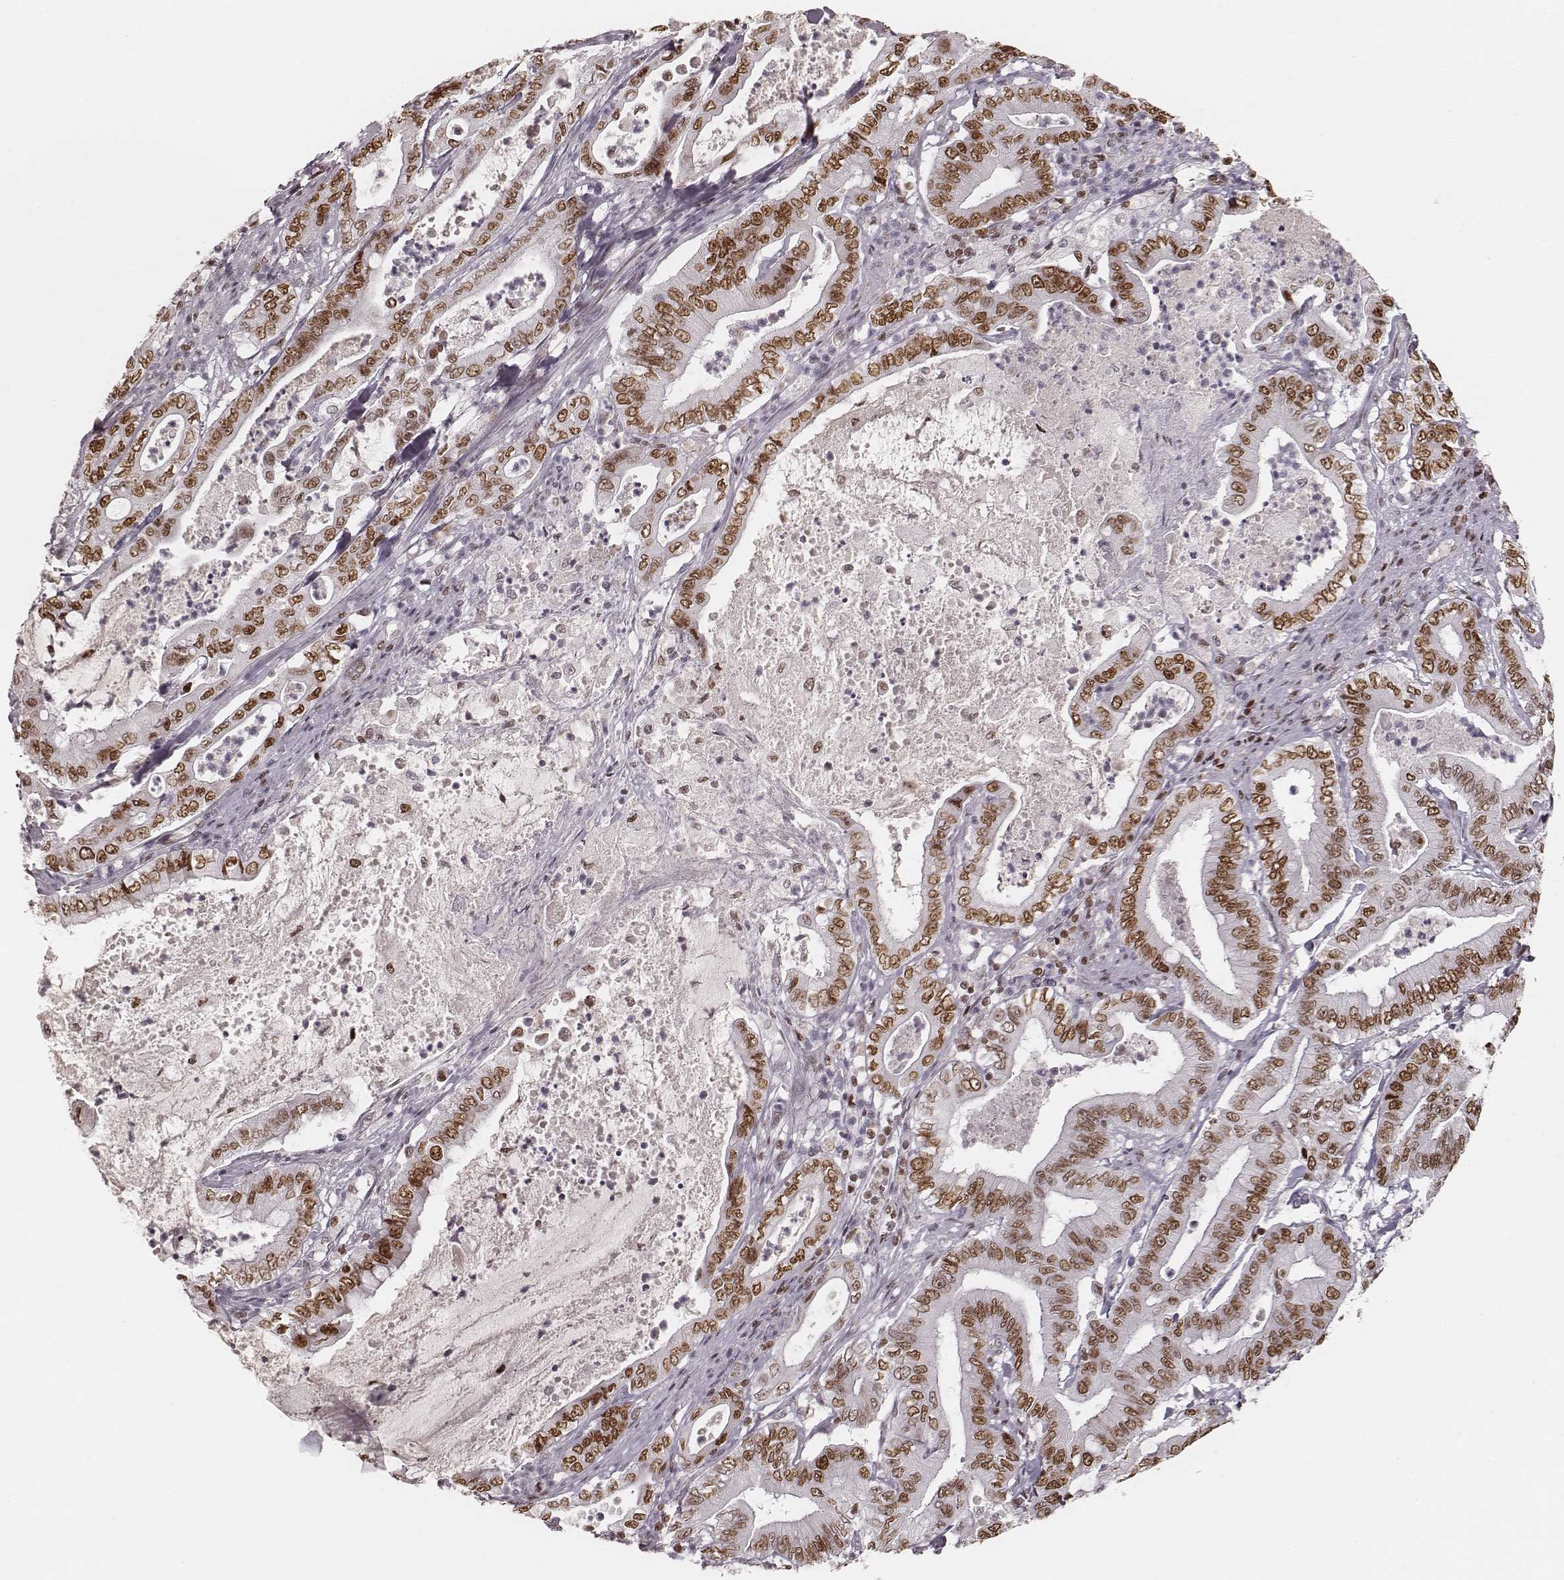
{"staining": {"intensity": "moderate", "quantity": ">75%", "location": "nuclear"}, "tissue": "pancreatic cancer", "cell_type": "Tumor cells", "image_type": "cancer", "snomed": [{"axis": "morphology", "description": "Adenocarcinoma, NOS"}, {"axis": "topography", "description": "Pancreas"}], "caption": "Protein staining exhibits moderate nuclear positivity in approximately >75% of tumor cells in pancreatic cancer (adenocarcinoma).", "gene": "PARP1", "patient": {"sex": "male", "age": 71}}